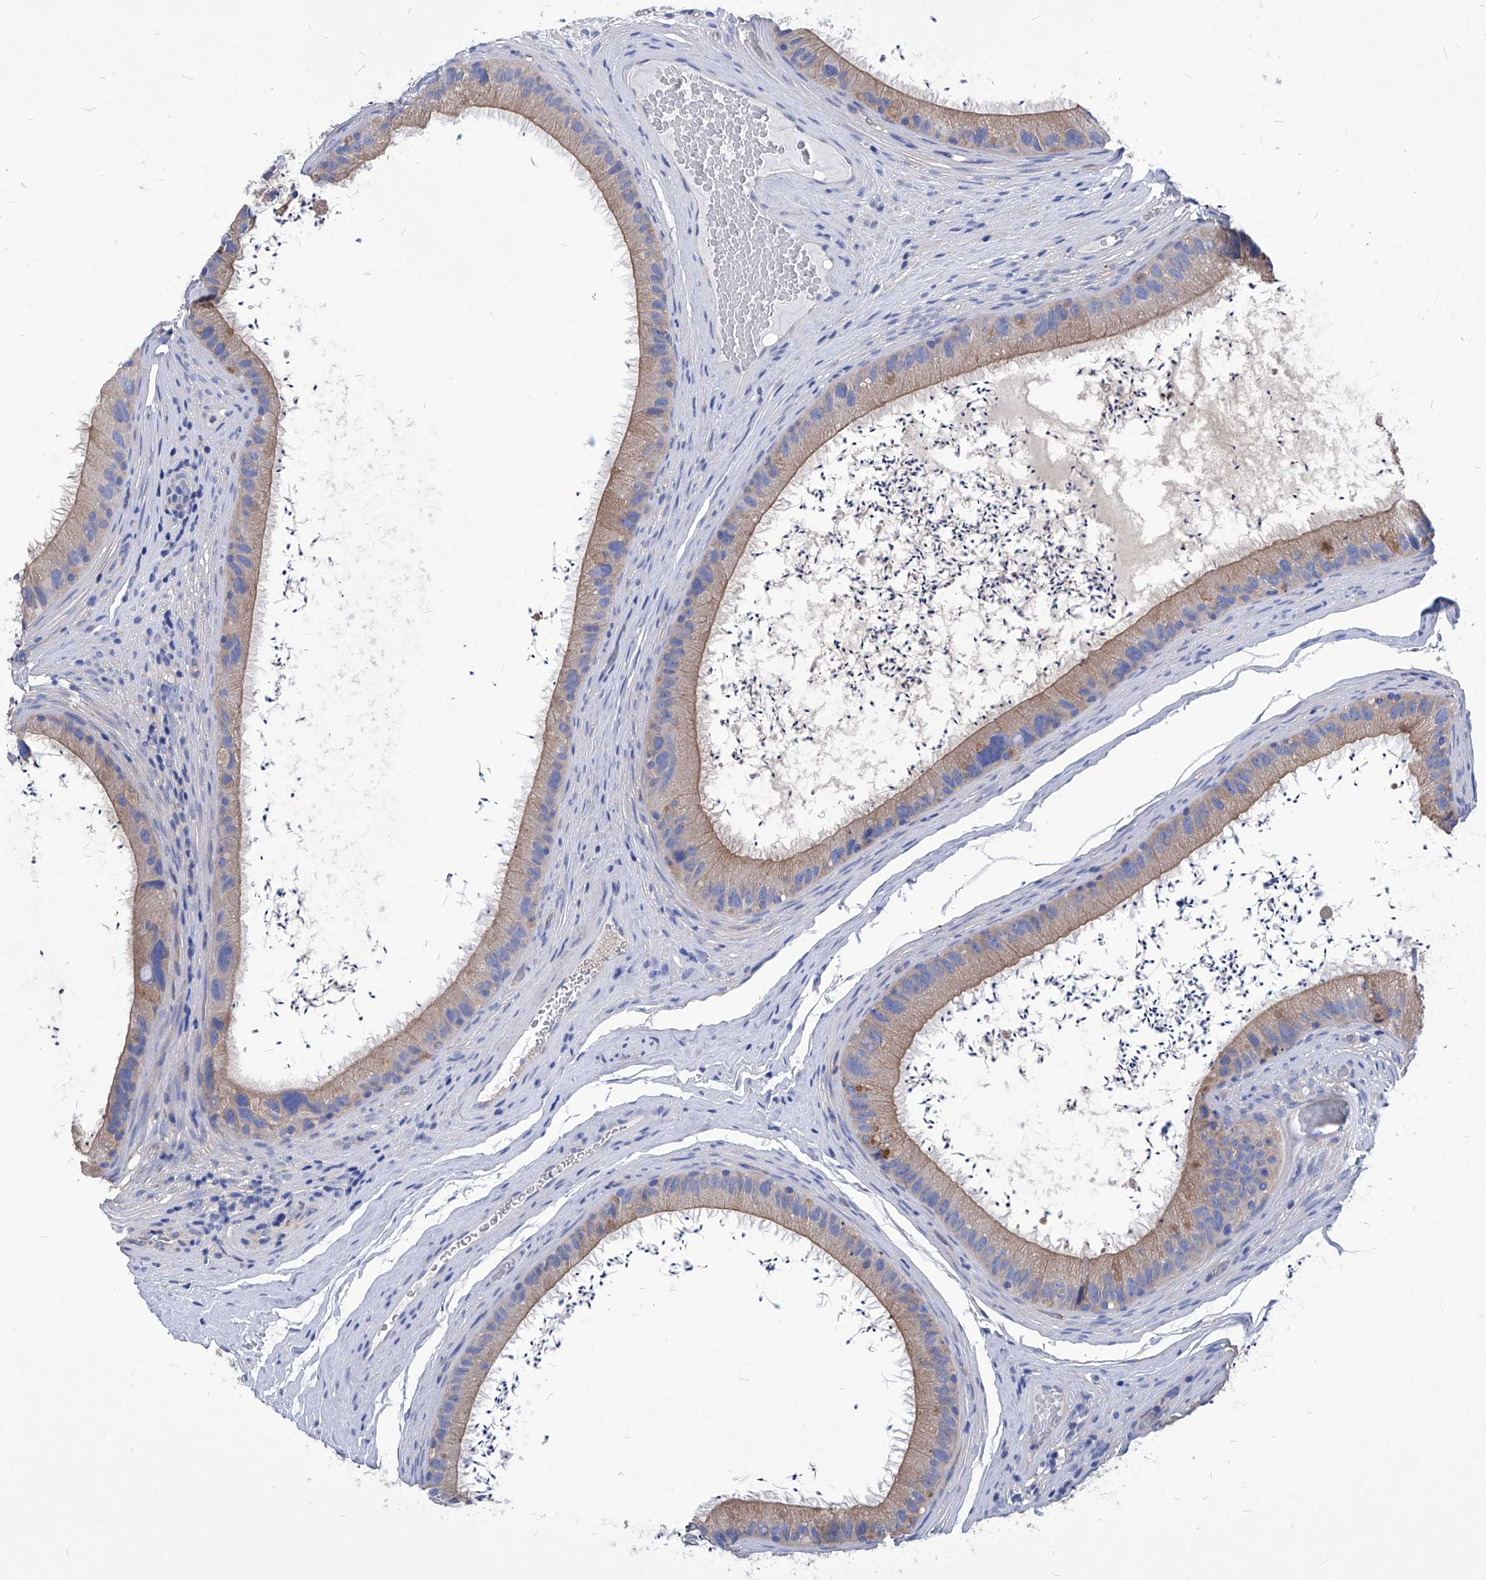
{"staining": {"intensity": "moderate", "quantity": "25%-75%", "location": "cytoplasmic/membranous"}, "tissue": "epididymis", "cell_type": "Glandular cells", "image_type": "normal", "snomed": [{"axis": "morphology", "description": "Normal tissue, NOS"}, {"axis": "topography", "description": "Epididymis, spermatic cord, NOS"}], "caption": "A brown stain labels moderate cytoplasmic/membranous staining of a protein in glandular cells of normal epididymis.", "gene": "XPNPEP1", "patient": {"sex": "male", "age": 50}}